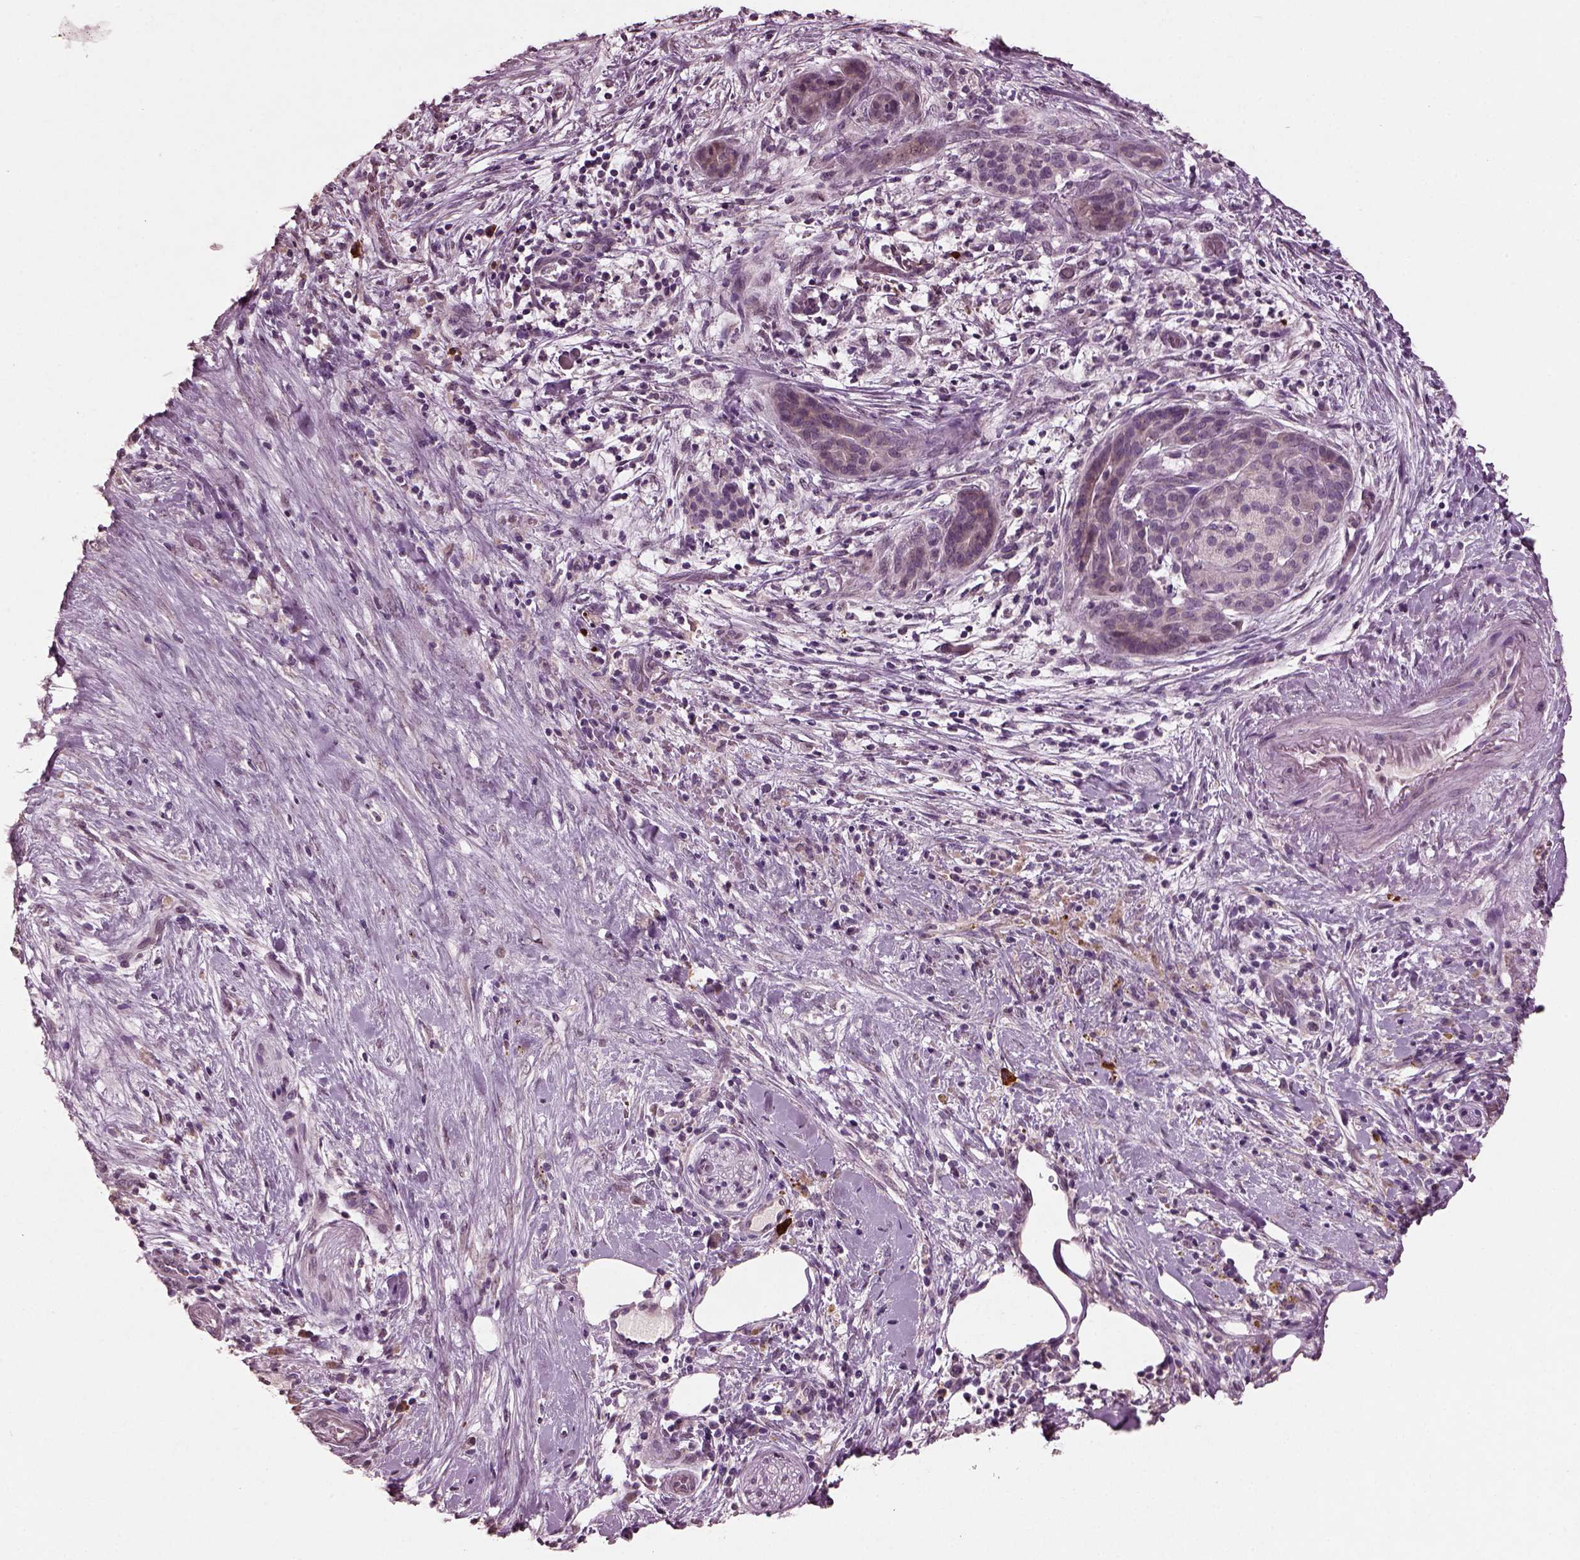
{"staining": {"intensity": "negative", "quantity": "none", "location": "none"}, "tissue": "pancreatic cancer", "cell_type": "Tumor cells", "image_type": "cancer", "snomed": [{"axis": "morphology", "description": "Adenocarcinoma, NOS"}, {"axis": "topography", "description": "Pancreas"}], "caption": "High power microscopy image of an immunohistochemistry (IHC) image of adenocarcinoma (pancreatic), revealing no significant expression in tumor cells.", "gene": "IL18RAP", "patient": {"sex": "male", "age": 44}}